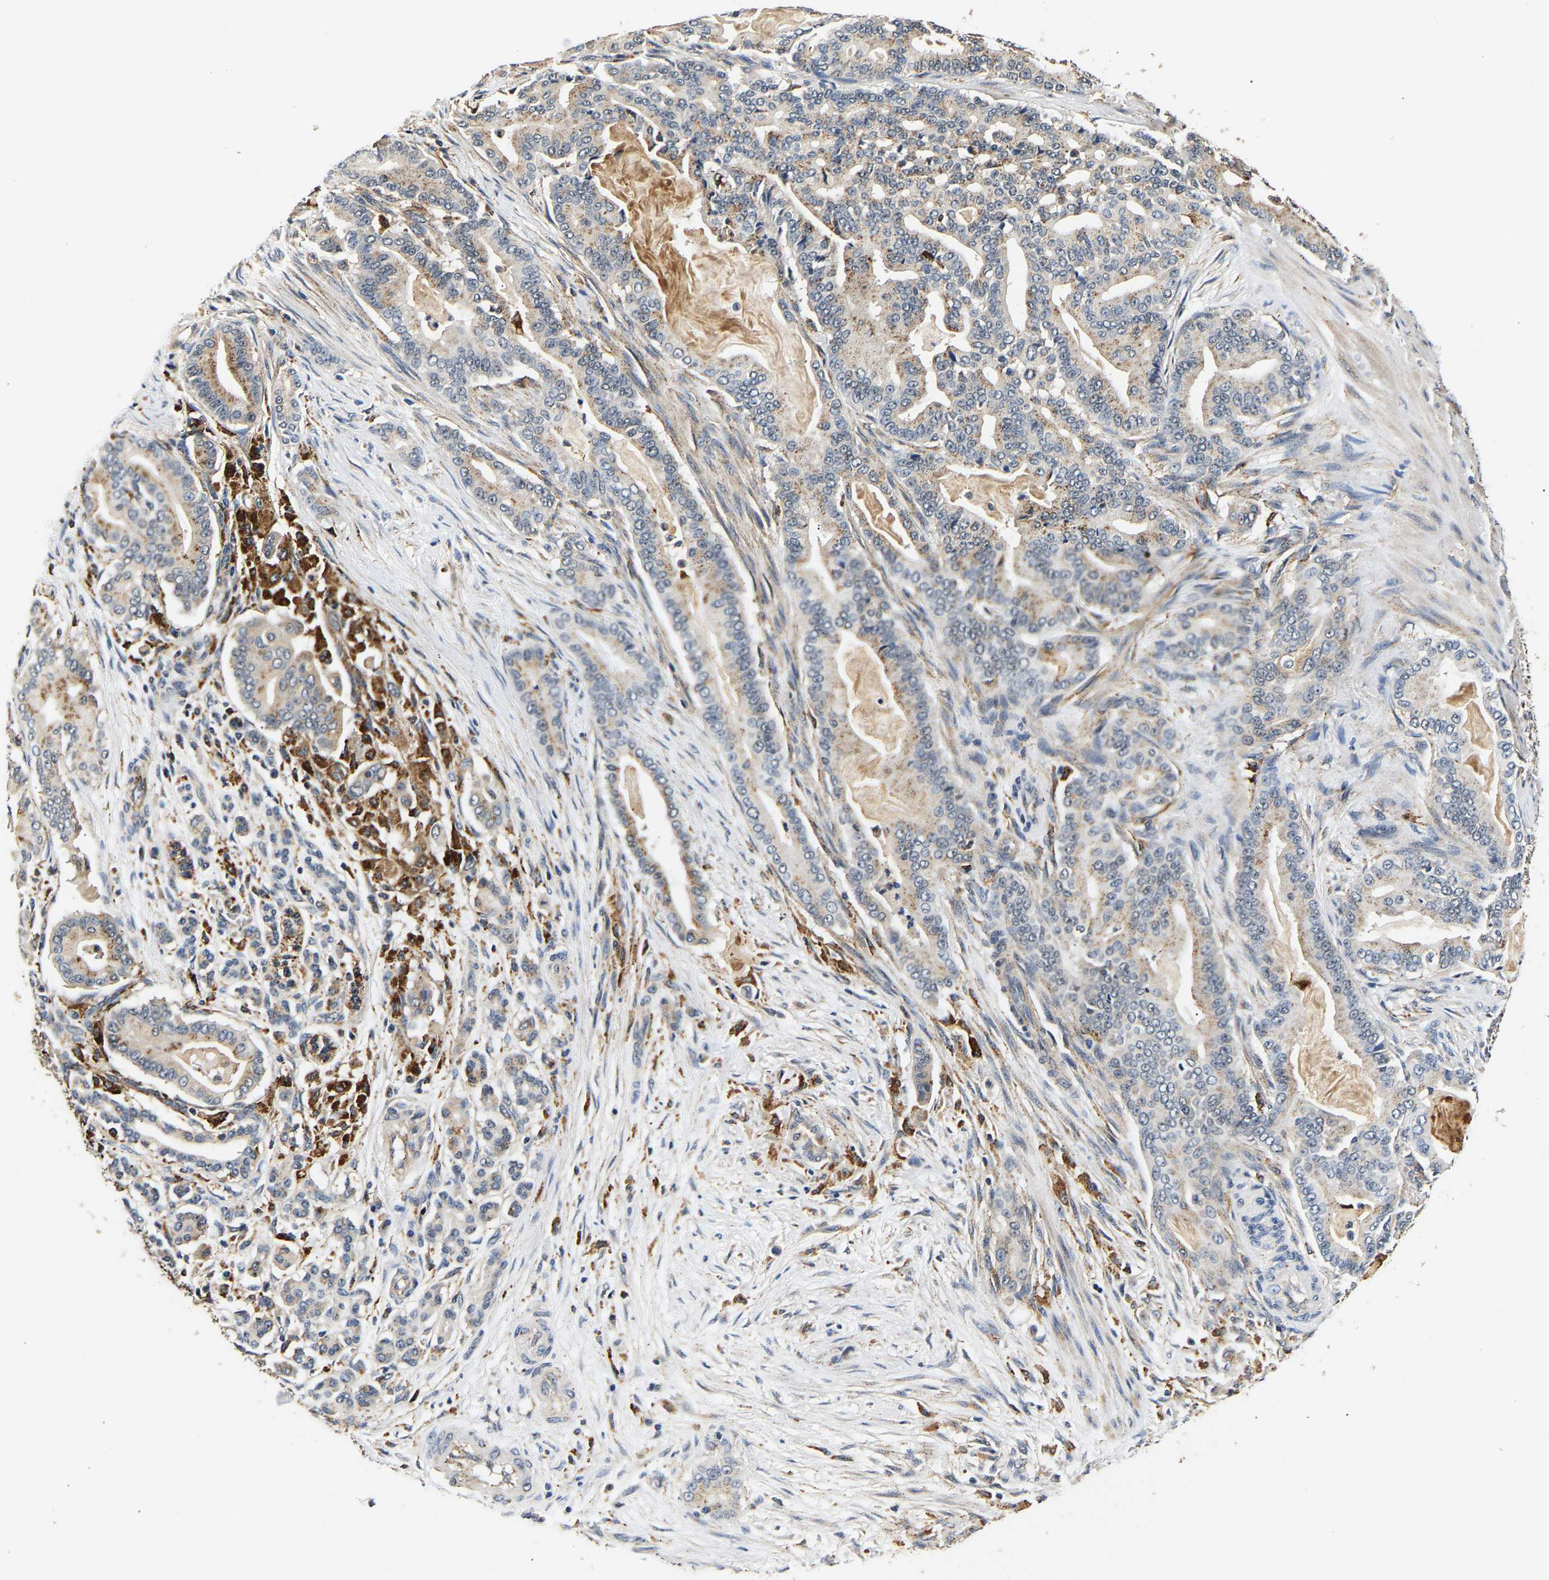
{"staining": {"intensity": "moderate", "quantity": "25%-75%", "location": "cytoplasmic/membranous"}, "tissue": "pancreatic cancer", "cell_type": "Tumor cells", "image_type": "cancer", "snomed": [{"axis": "morphology", "description": "Normal tissue, NOS"}, {"axis": "morphology", "description": "Adenocarcinoma, NOS"}, {"axis": "topography", "description": "Pancreas"}], "caption": "Immunohistochemistry (IHC) of human pancreatic adenocarcinoma shows medium levels of moderate cytoplasmic/membranous positivity in approximately 25%-75% of tumor cells. The protein of interest is shown in brown color, while the nuclei are stained blue.", "gene": "SMU1", "patient": {"sex": "male", "age": 63}}